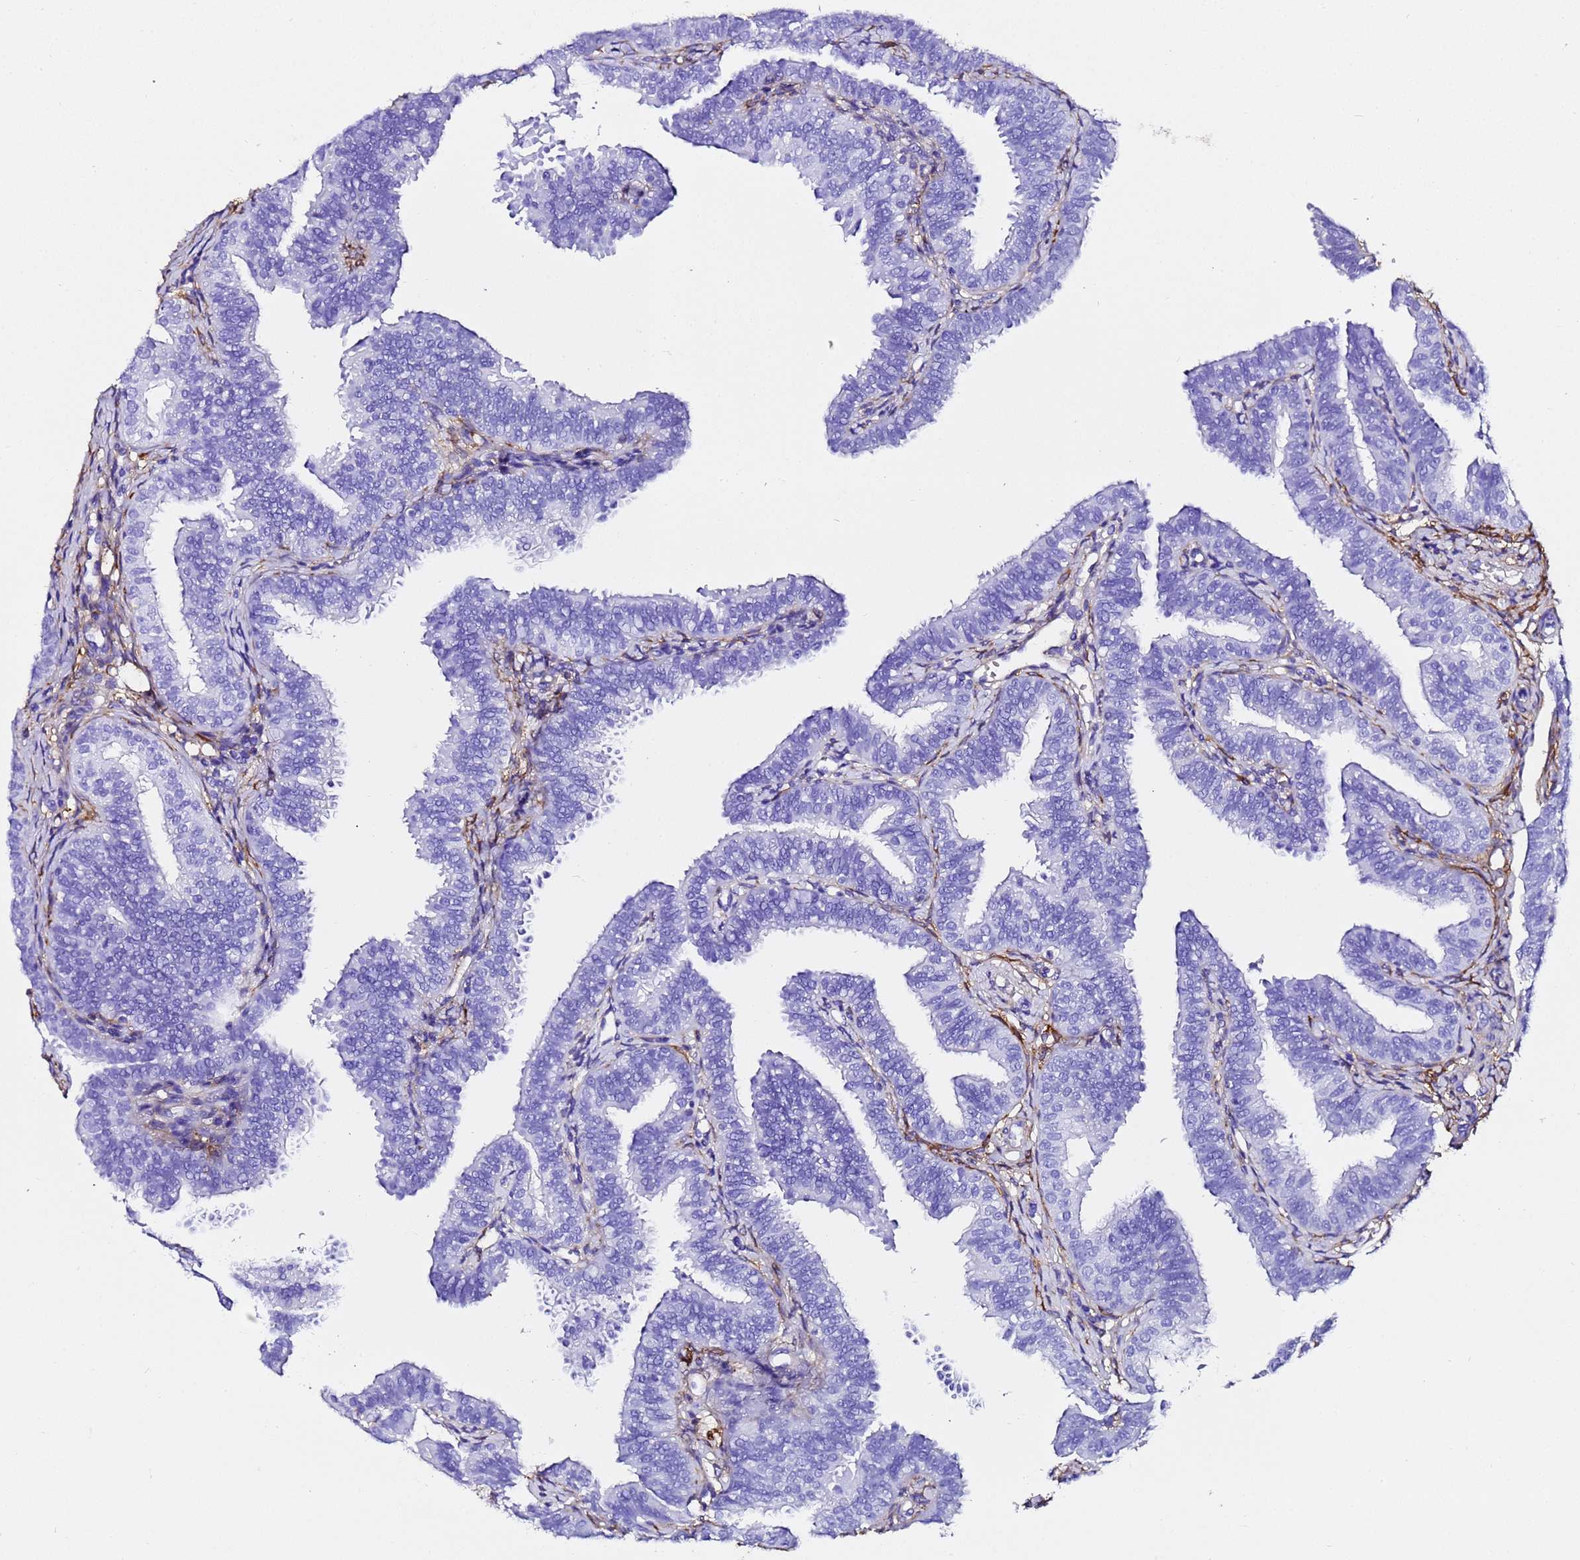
{"staining": {"intensity": "negative", "quantity": "none", "location": "none"}, "tissue": "fallopian tube", "cell_type": "Glandular cells", "image_type": "normal", "snomed": [{"axis": "morphology", "description": "Normal tissue, NOS"}, {"axis": "topography", "description": "Fallopian tube"}], "caption": "A micrograph of fallopian tube stained for a protein displays no brown staining in glandular cells. (Brightfield microscopy of DAB immunohistochemistry (IHC) at high magnification).", "gene": "FTL", "patient": {"sex": "female", "age": 35}}